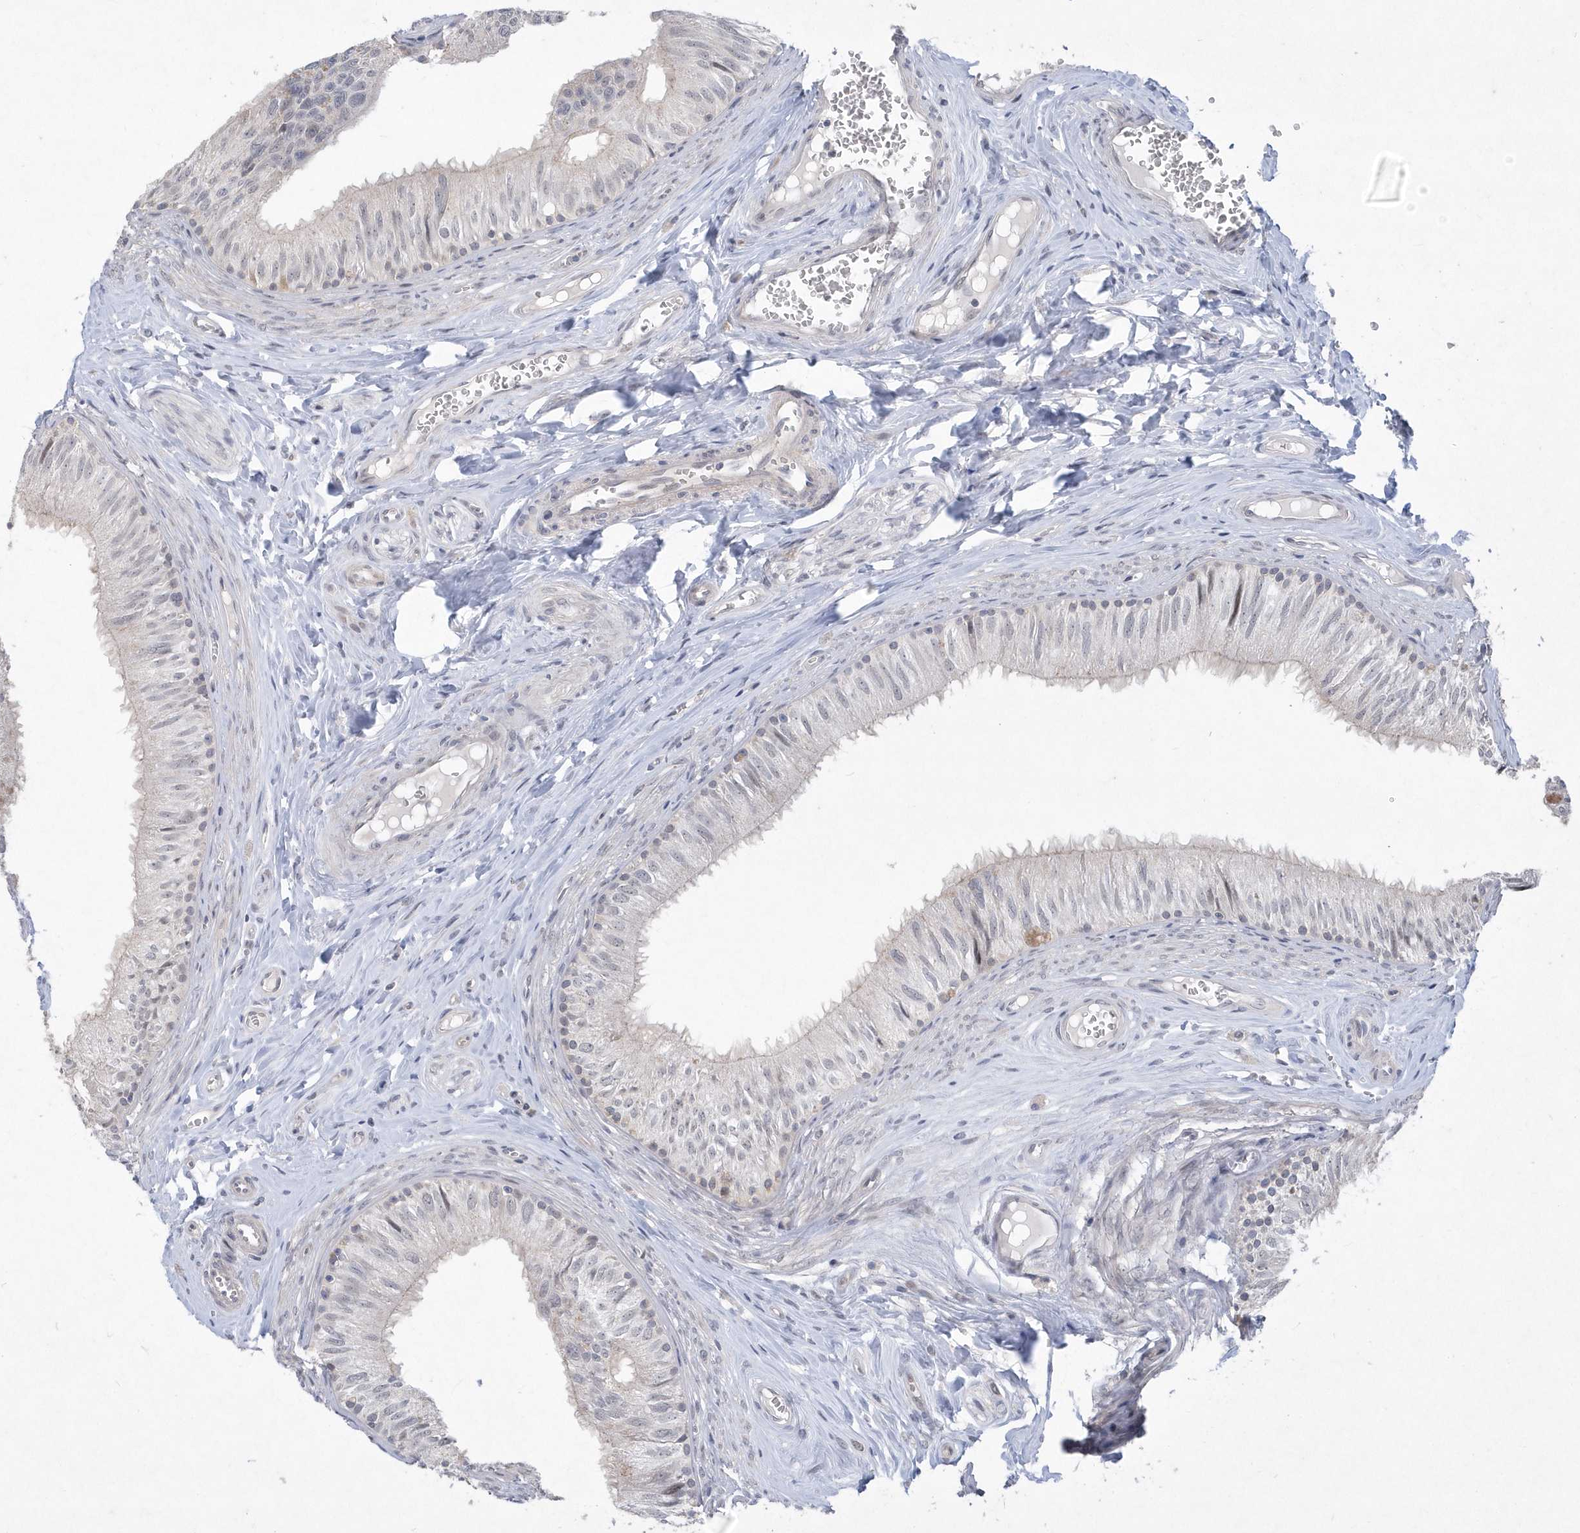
{"staining": {"intensity": "weak", "quantity": "<25%", "location": "cytoplasmic/membranous,nuclear"}, "tissue": "epididymis", "cell_type": "Glandular cells", "image_type": "normal", "snomed": [{"axis": "morphology", "description": "Normal tissue, NOS"}, {"axis": "topography", "description": "Epididymis"}], "caption": "The image demonstrates no staining of glandular cells in benign epididymis.", "gene": "TSPEAR", "patient": {"sex": "male", "age": 46}}